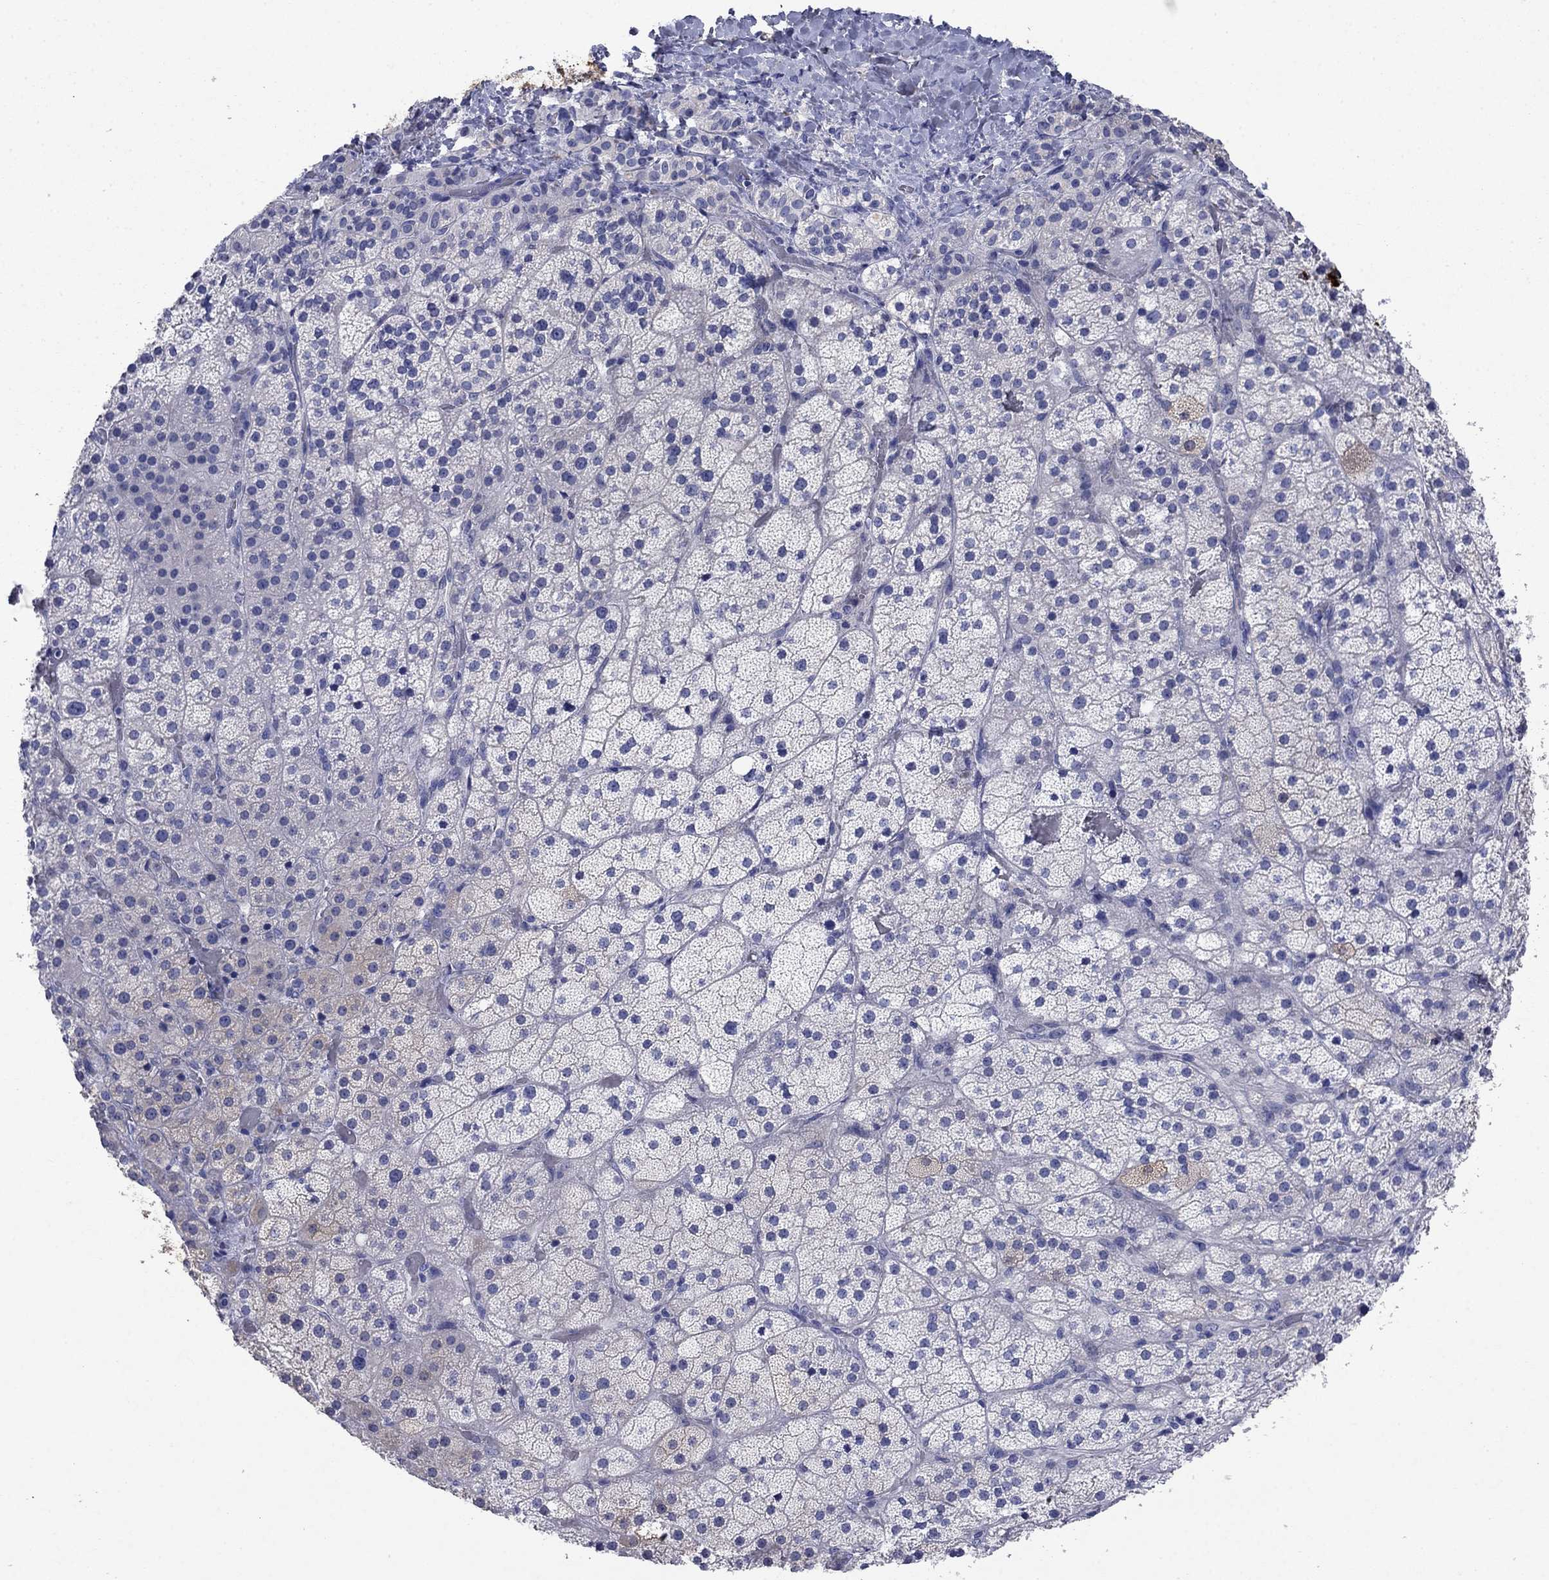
{"staining": {"intensity": "moderate", "quantity": "<25%", "location": "cytoplasmic/membranous"}, "tissue": "adrenal gland", "cell_type": "Glandular cells", "image_type": "normal", "snomed": [{"axis": "morphology", "description": "Normal tissue, NOS"}, {"axis": "topography", "description": "Adrenal gland"}], "caption": "Immunohistochemistry (IHC) image of benign adrenal gland: adrenal gland stained using IHC shows low levels of moderate protein expression localized specifically in the cytoplasmic/membranous of glandular cells, appearing as a cytoplasmic/membranous brown color.", "gene": "SULT2B1", "patient": {"sex": "male", "age": 57}}